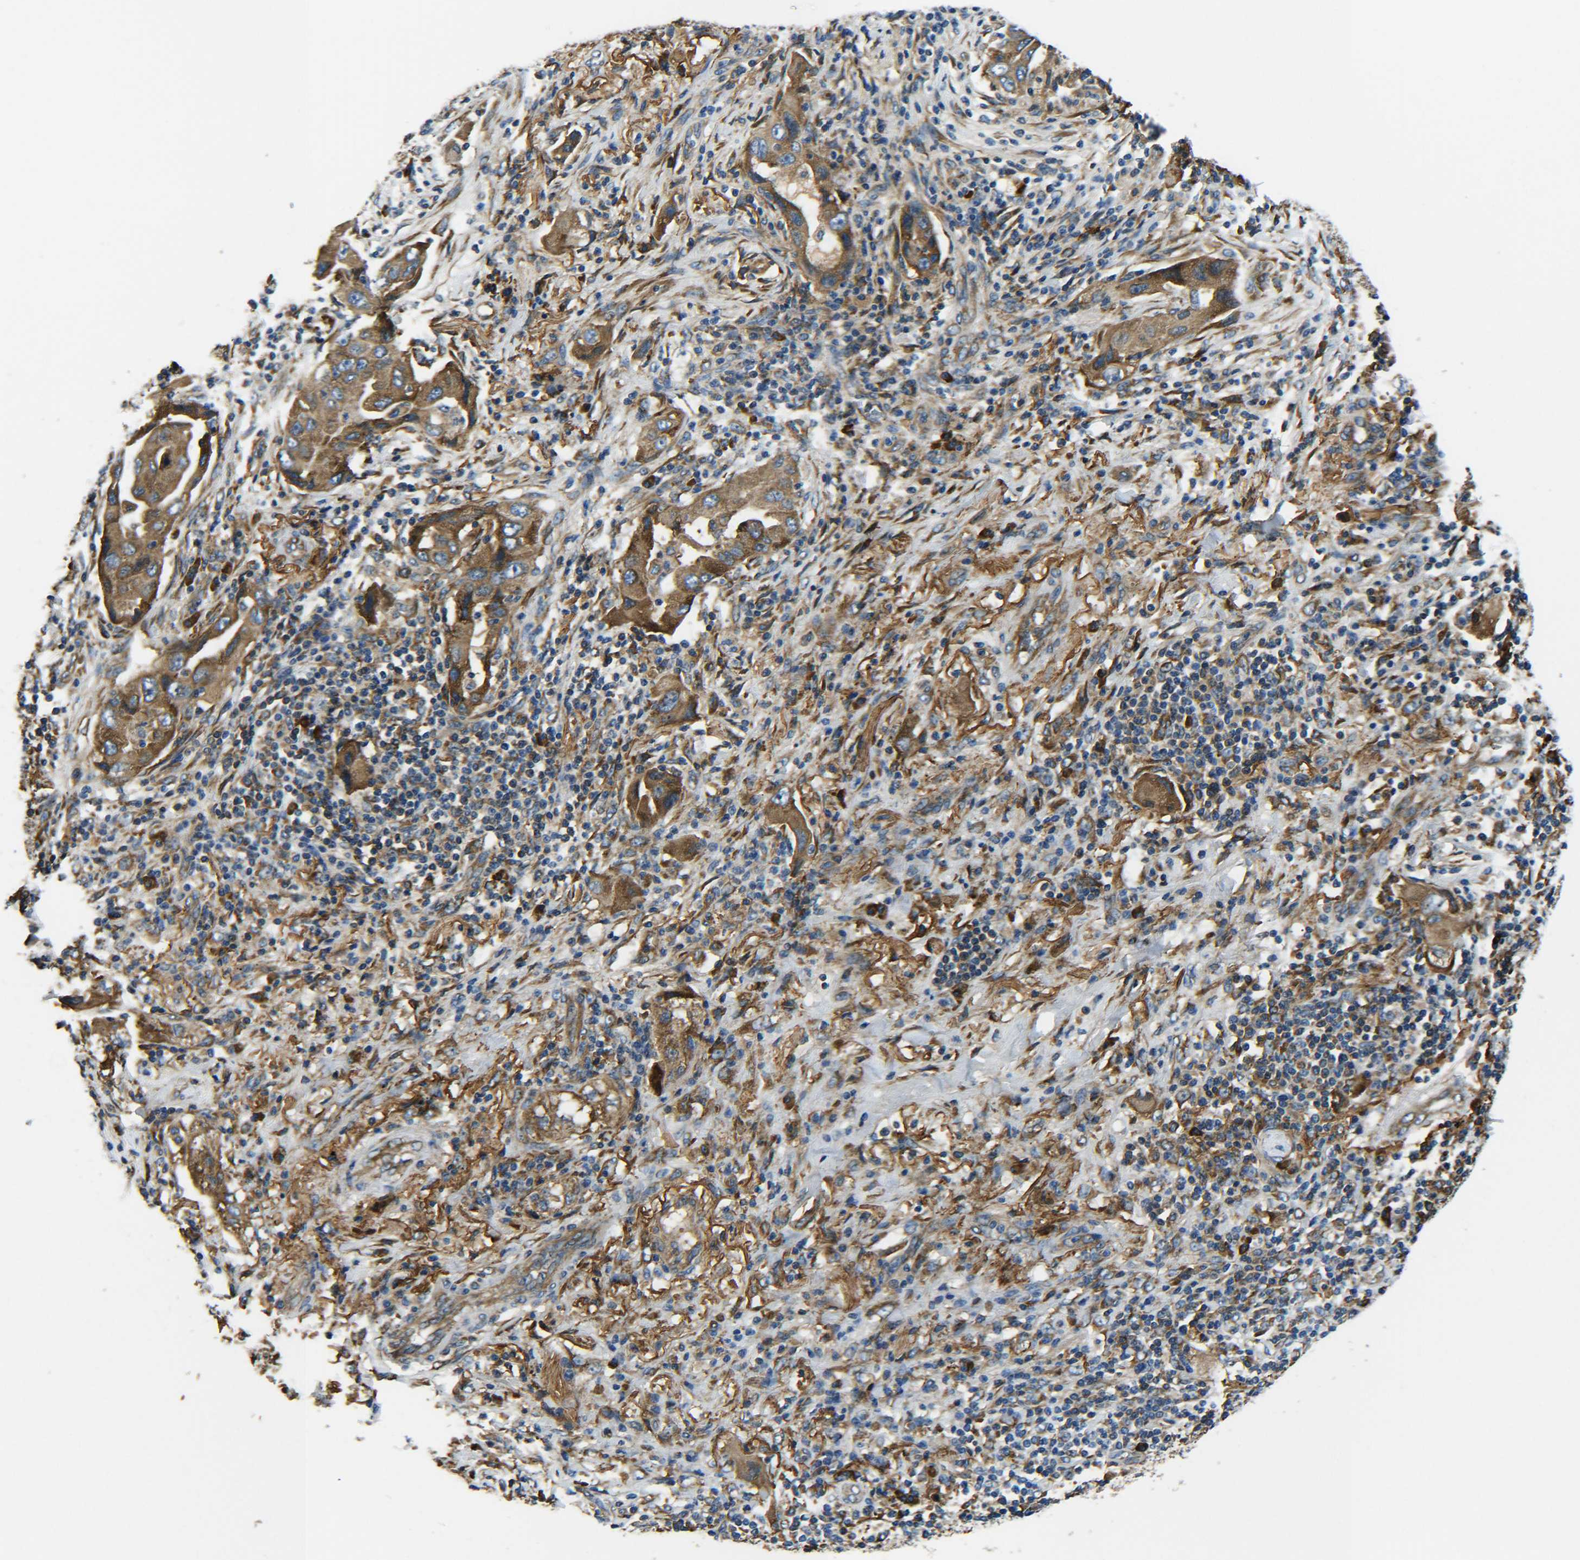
{"staining": {"intensity": "moderate", "quantity": ">75%", "location": "cytoplasmic/membranous"}, "tissue": "lung cancer", "cell_type": "Tumor cells", "image_type": "cancer", "snomed": [{"axis": "morphology", "description": "Adenocarcinoma, NOS"}, {"axis": "topography", "description": "Lung"}], "caption": "Brown immunohistochemical staining in lung cancer displays moderate cytoplasmic/membranous staining in approximately >75% of tumor cells.", "gene": "PREB", "patient": {"sex": "female", "age": 65}}